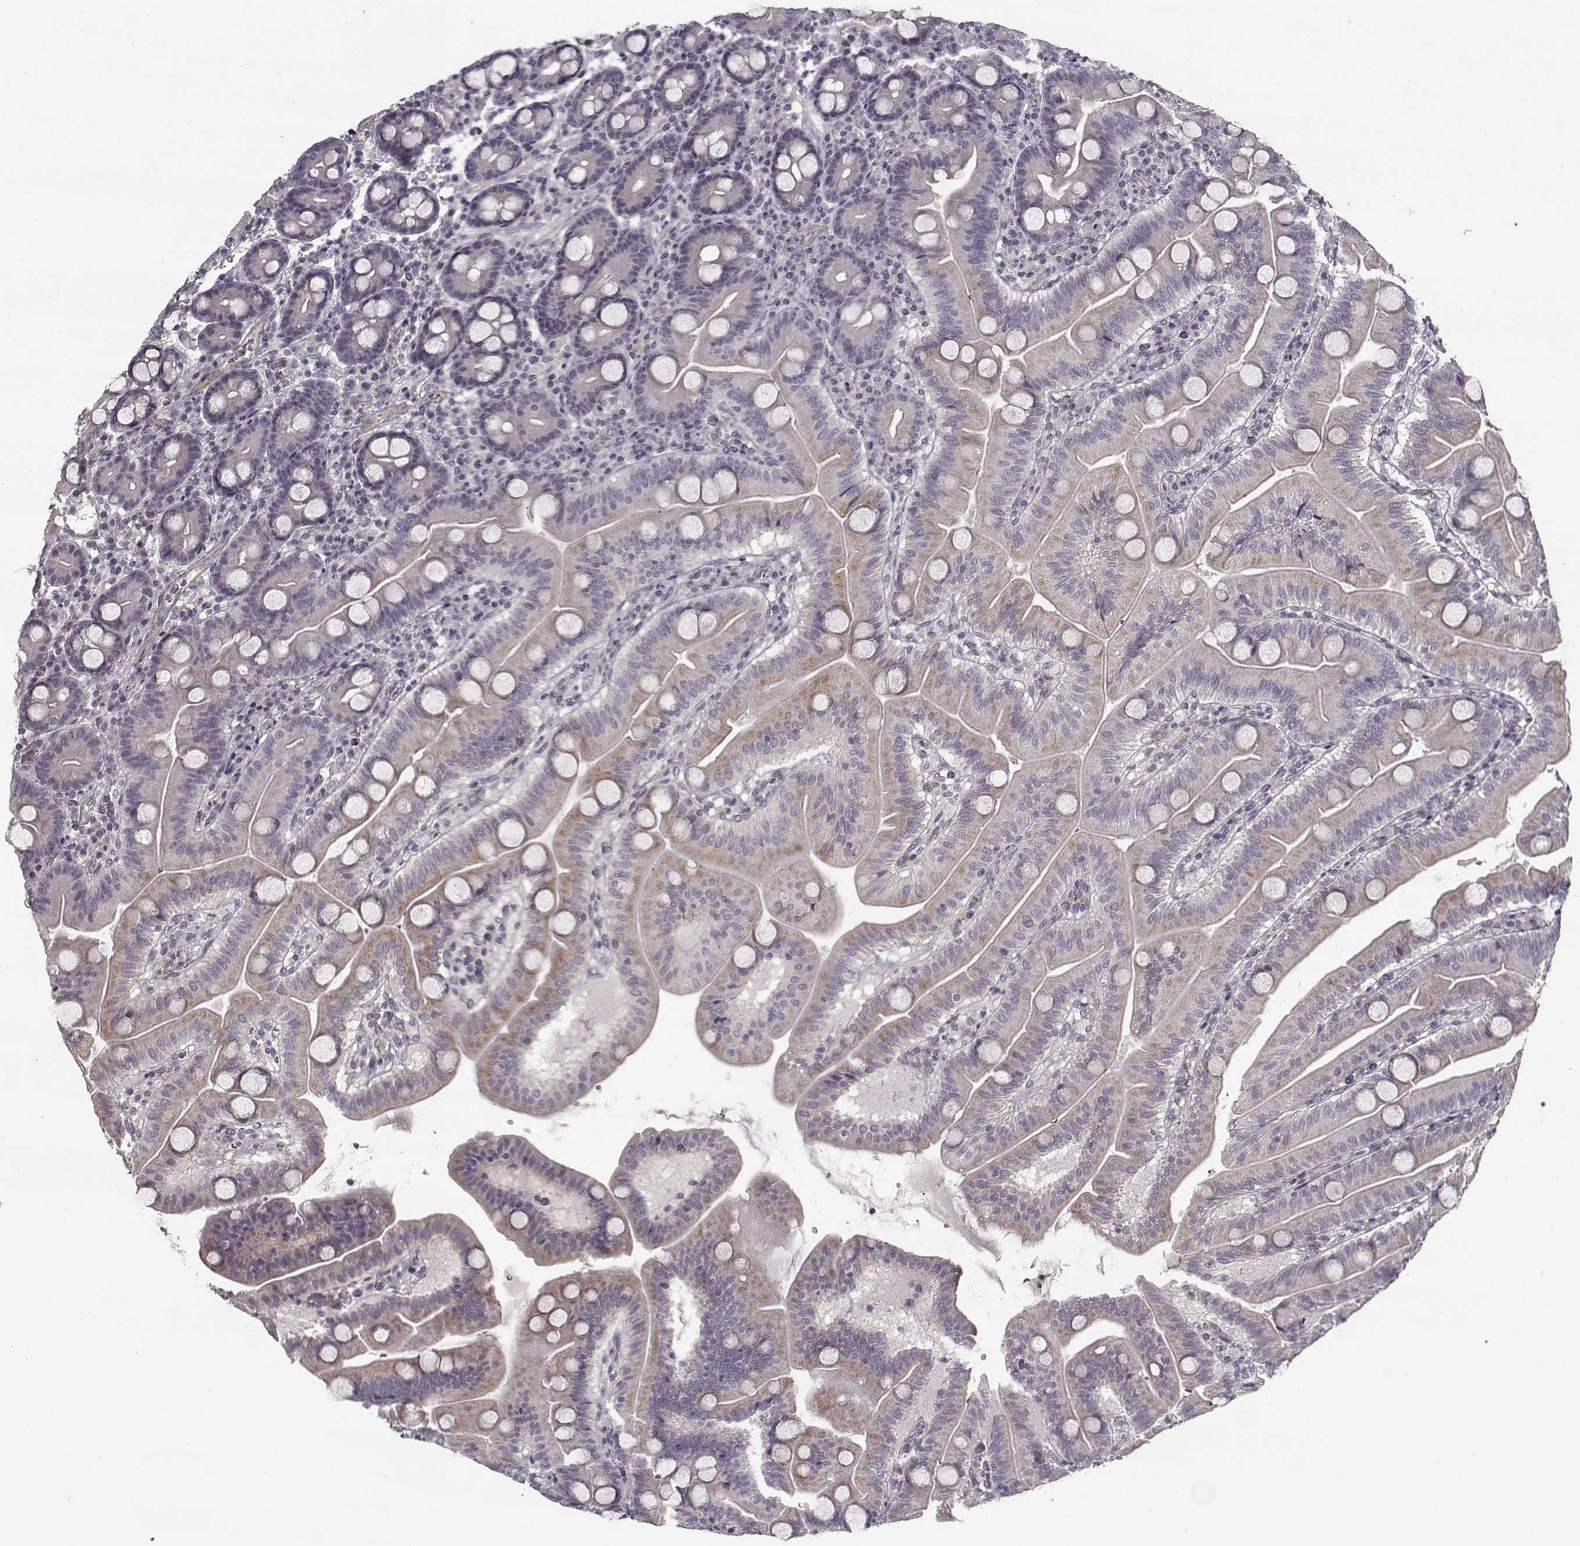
{"staining": {"intensity": "weak", "quantity": "<25%", "location": "cytoplasmic/membranous"}, "tissue": "duodenum", "cell_type": "Glandular cells", "image_type": "normal", "snomed": [{"axis": "morphology", "description": "Normal tissue, NOS"}, {"axis": "topography", "description": "Duodenum"}], "caption": "Duodenum stained for a protein using immunohistochemistry (IHC) reveals no positivity glandular cells.", "gene": "LAMB2", "patient": {"sex": "male", "age": 59}}